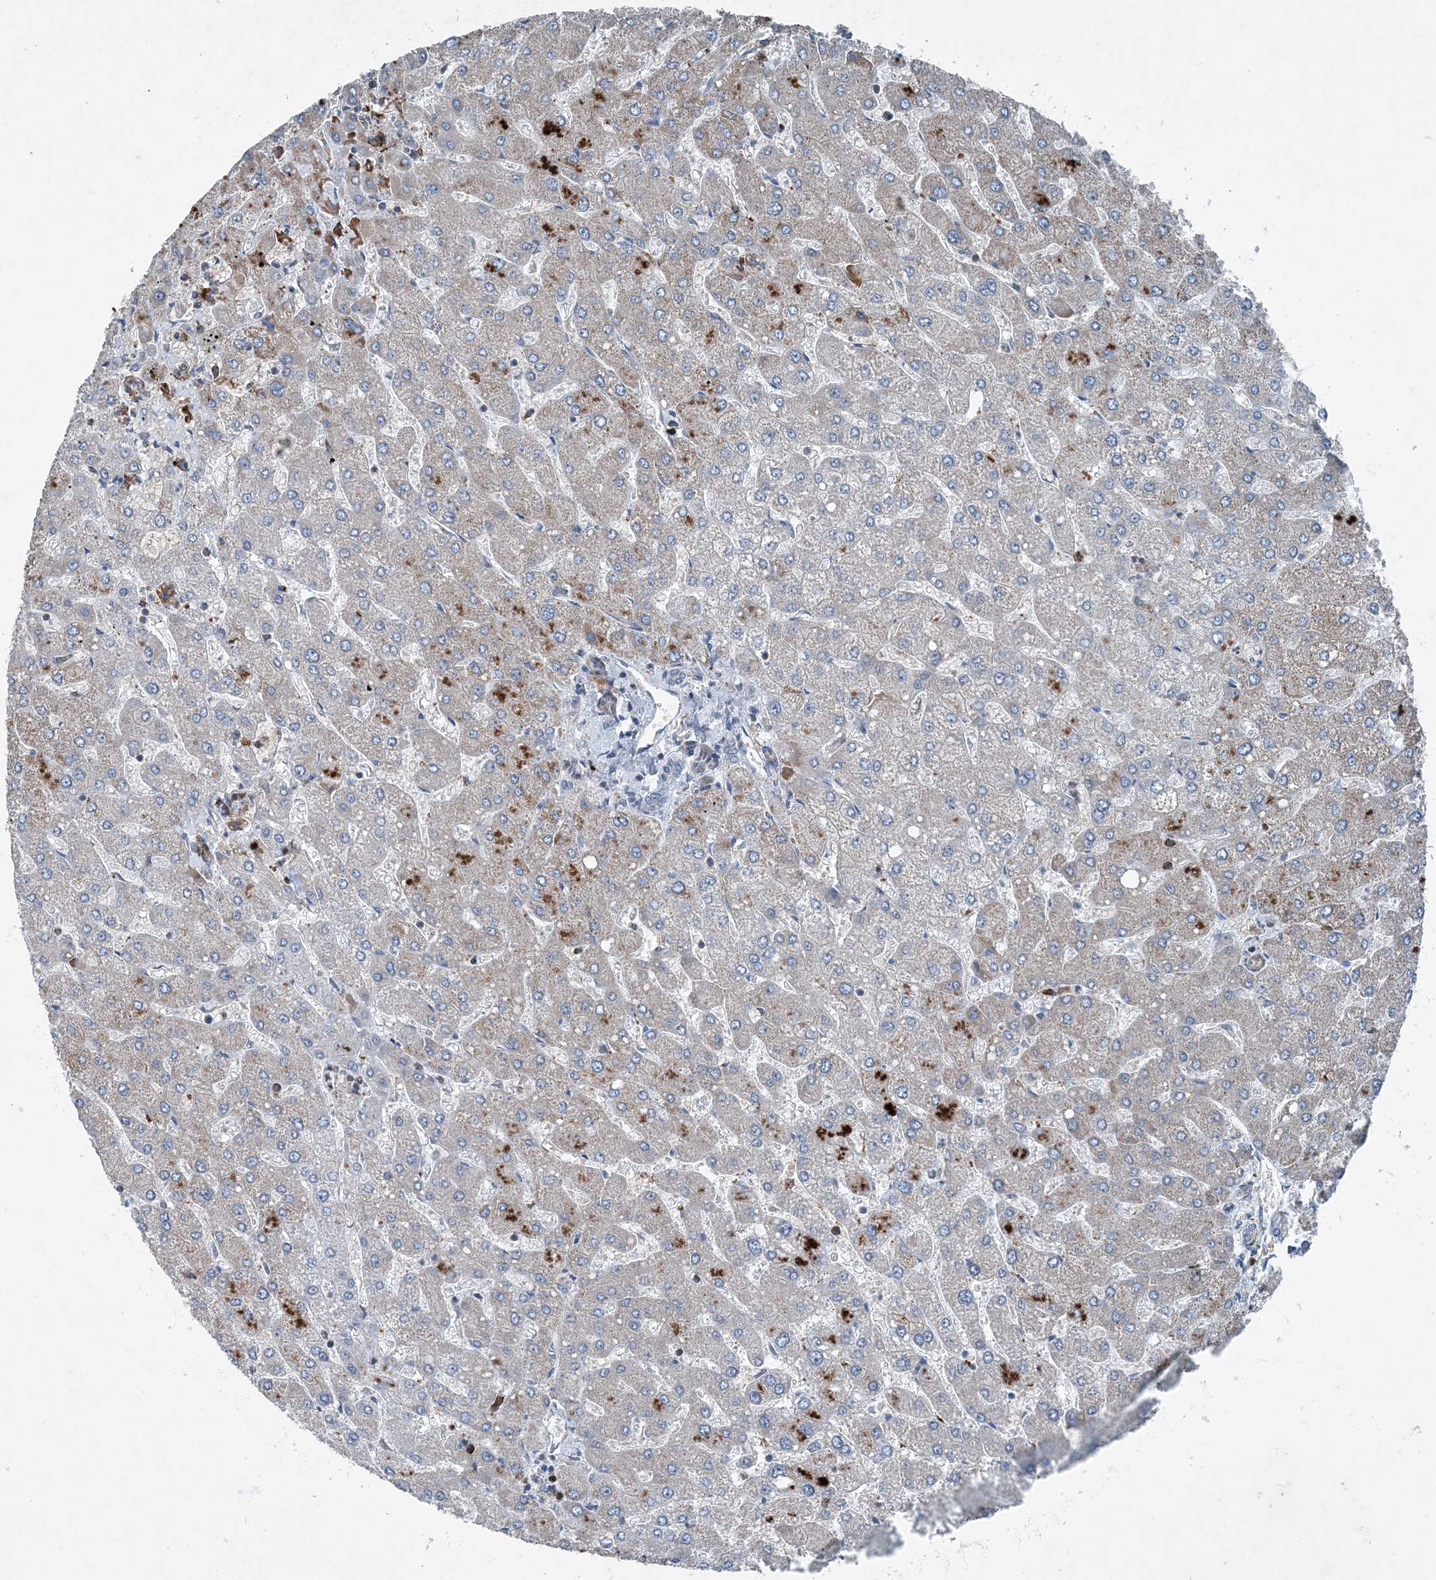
{"staining": {"intensity": "negative", "quantity": "none", "location": "none"}, "tissue": "liver", "cell_type": "Cholangiocytes", "image_type": "normal", "snomed": [{"axis": "morphology", "description": "Normal tissue, NOS"}, {"axis": "topography", "description": "Liver"}], "caption": "Immunohistochemistry (IHC) of unremarkable human liver displays no staining in cholangiocytes. Nuclei are stained in blue.", "gene": "DGUOK", "patient": {"sex": "male", "age": 55}}